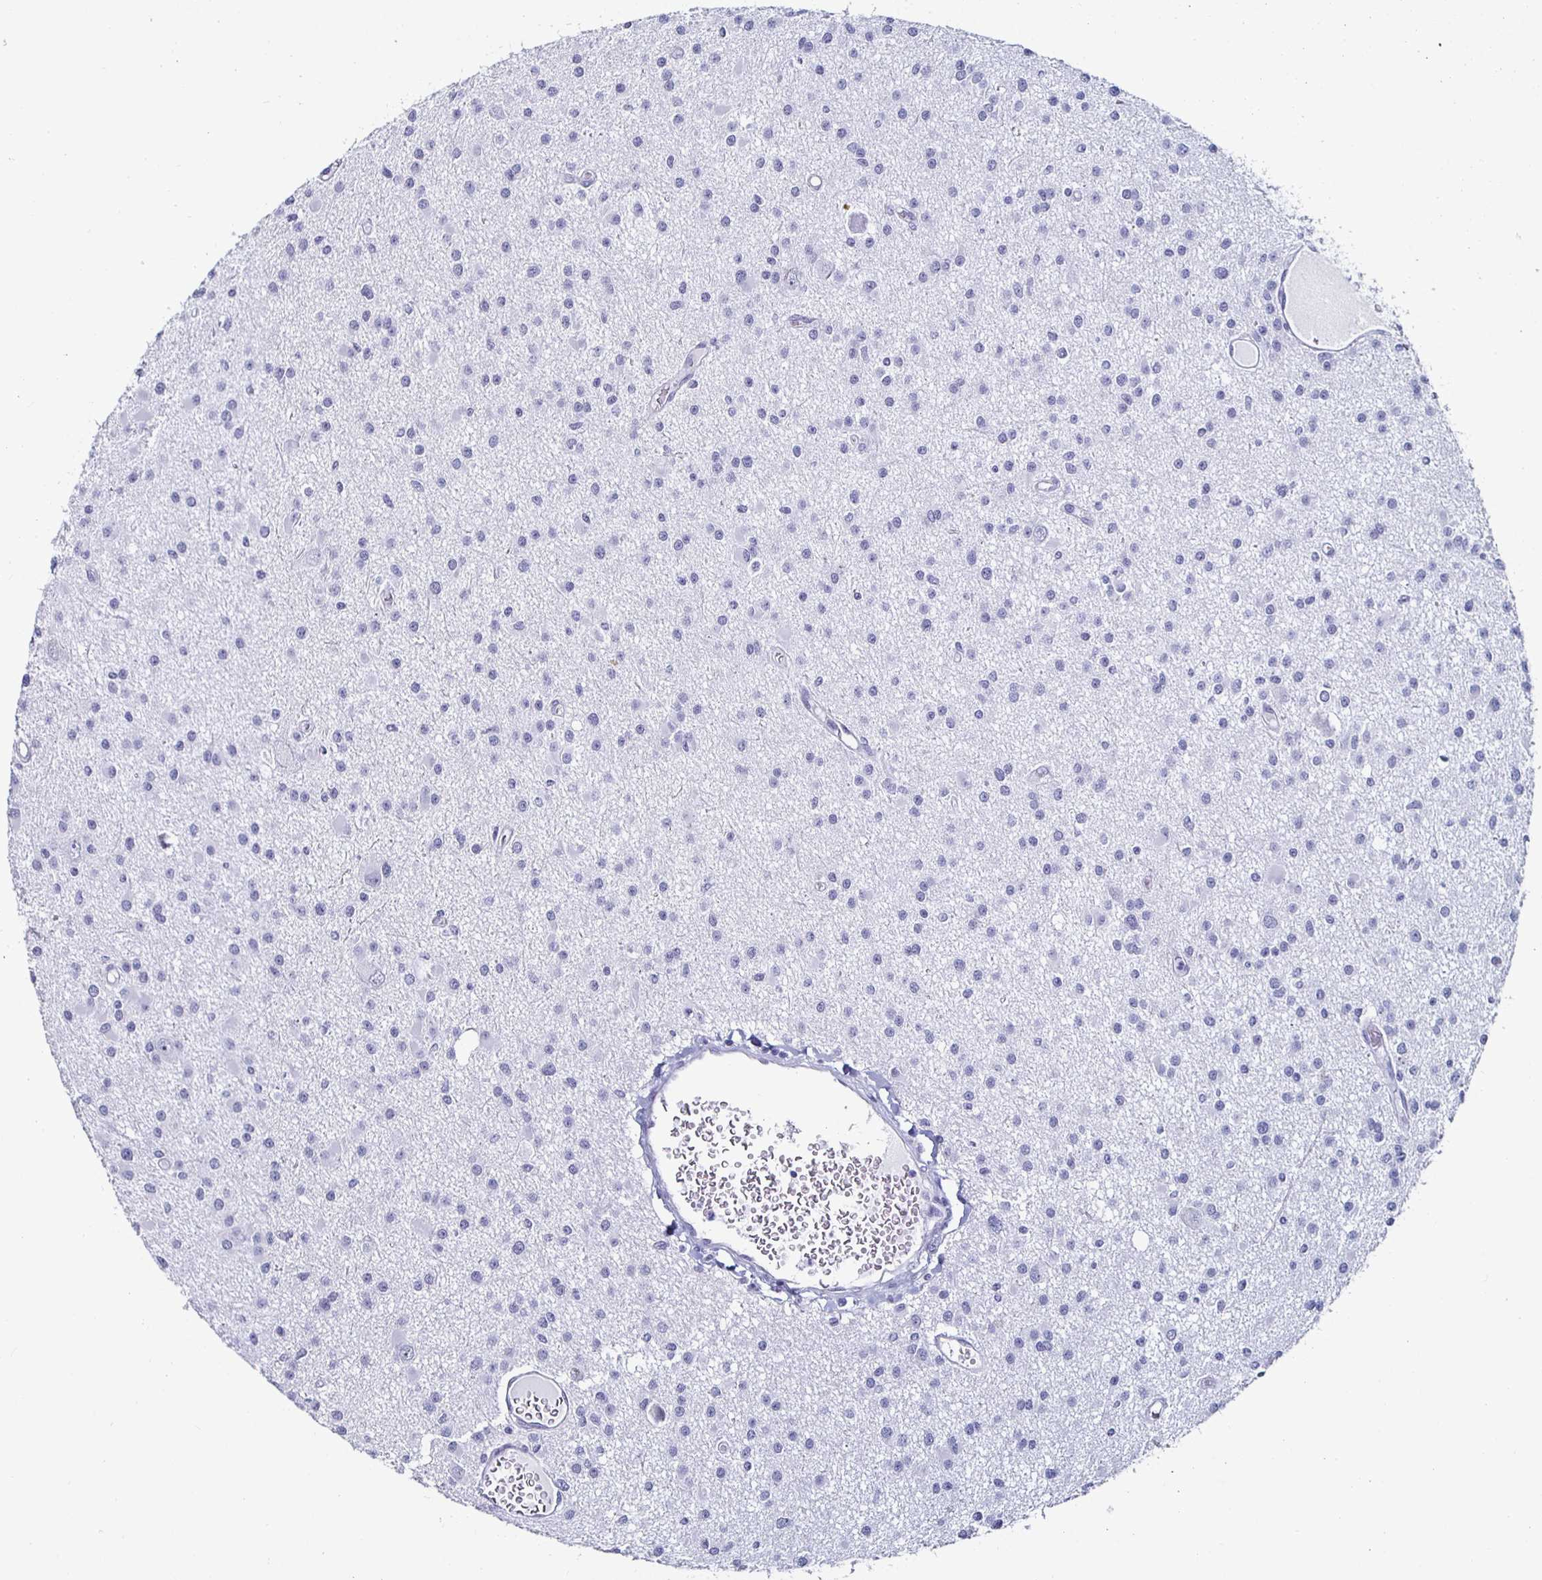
{"staining": {"intensity": "negative", "quantity": "none", "location": "none"}, "tissue": "glioma", "cell_type": "Tumor cells", "image_type": "cancer", "snomed": [{"axis": "morphology", "description": "Glioma, malignant, High grade"}, {"axis": "topography", "description": "Brain"}], "caption": "Tumor cells are negative for brown protein staining in glioma.", "gene": "KRT4", "patient": {"sex": "male", "age": 54}}